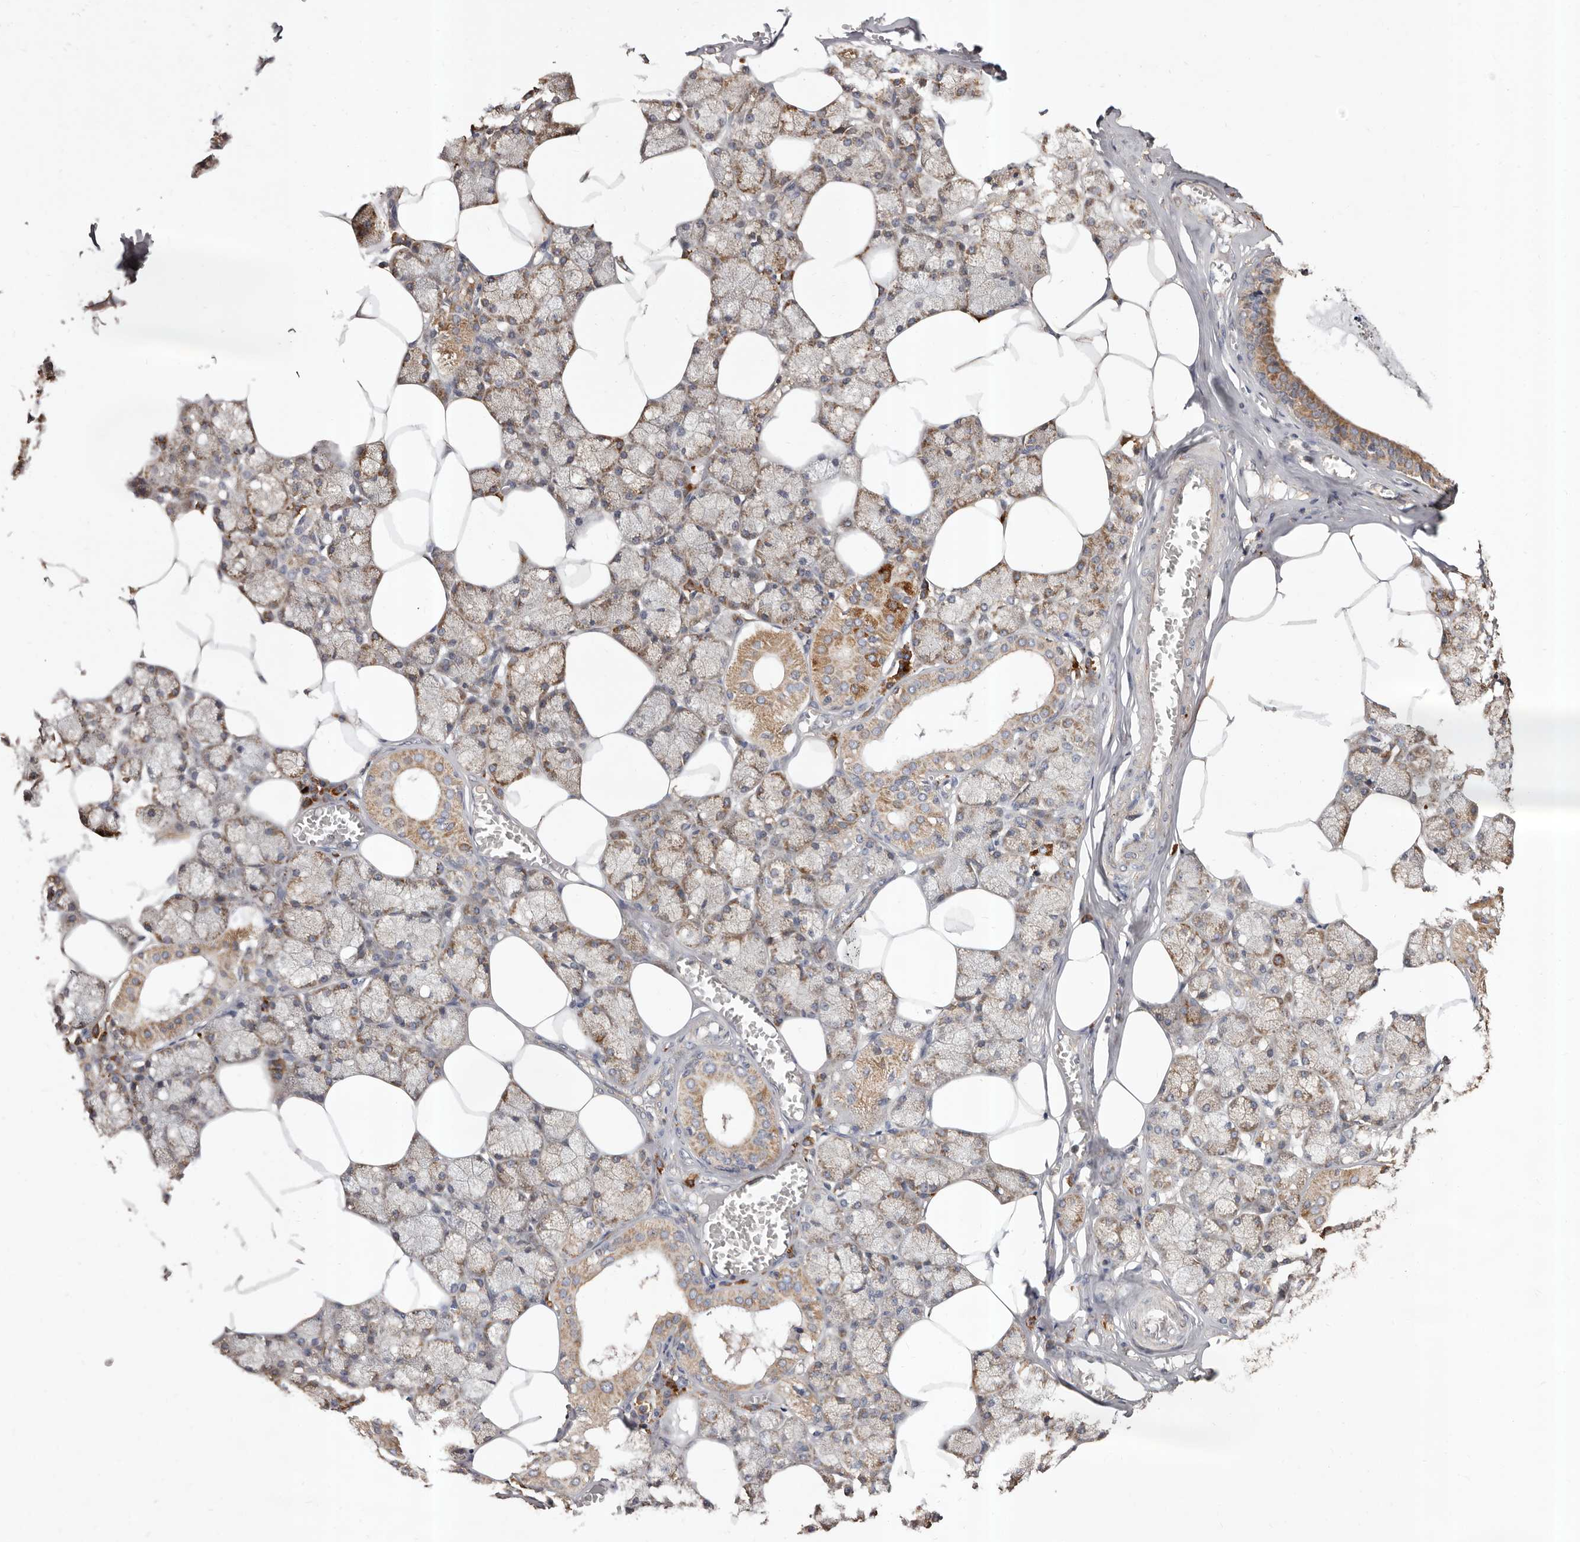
{"staining": {"intensity": "moderate", "quantity": "25%-75%", "location": "cytoplasmic/membranous"}, "tissue": "salivary gland", "cell_type": "Glandular cells", "image_type": "normal", "snomed": [{"axis": "morphology", "description": "Normal tissue, NOS"}, {"axis": "topography", "description": "Salivary gland"}], "caption": "The micrograph demonstrates a brown stain indicating the presence of a protein in the cytoplasmic/membranous of glandular cells in salivary gland. The protein is shown in brown color, while the nuclei are stained blue.", "gene": "STEAP2", "patient": {"sex": "male", "age": 62}}